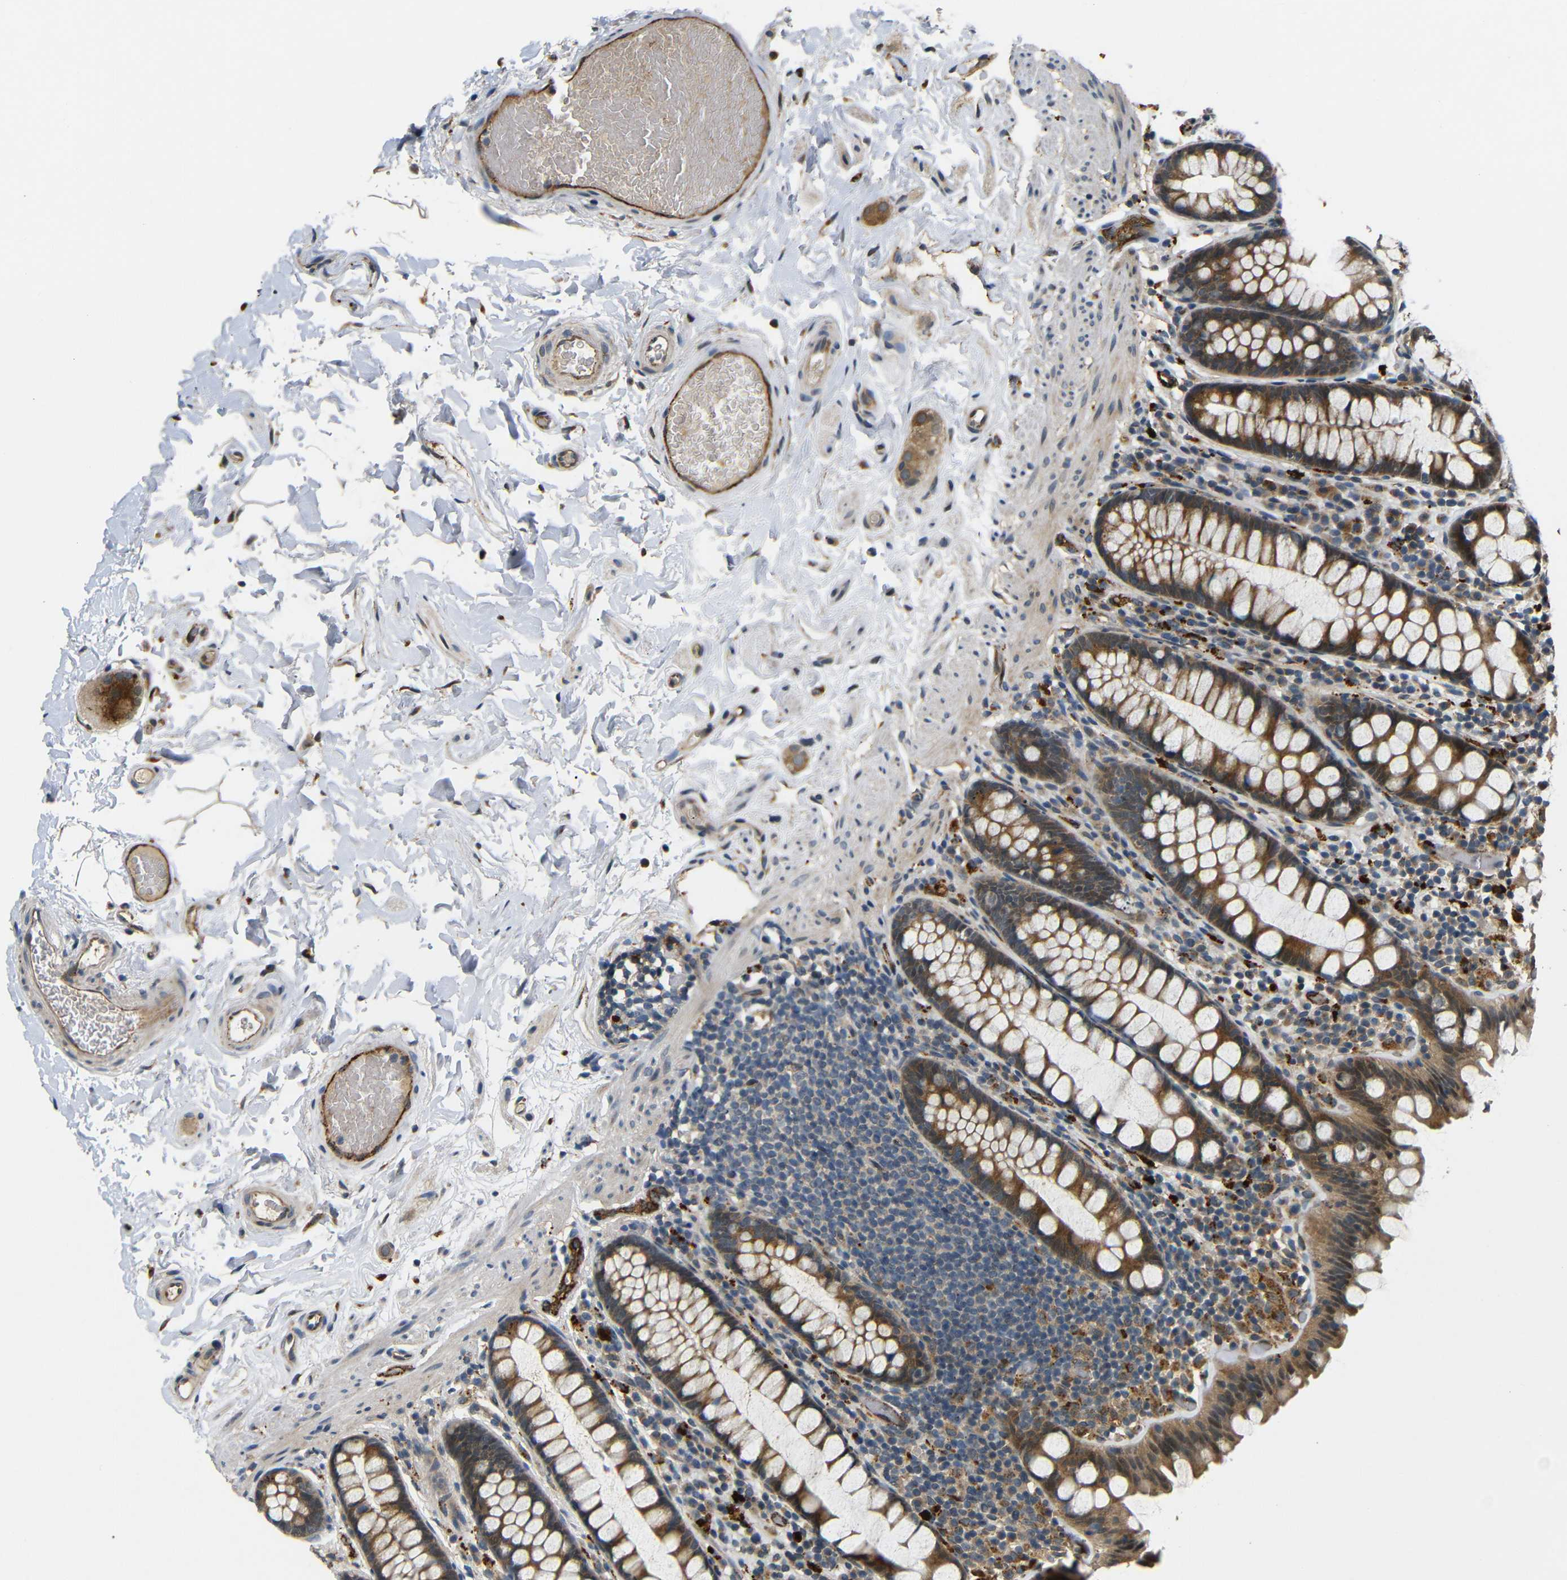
{"staining": {"intensity": "moderate", "quantity": ">75%", "location": "cytoplasmic/membranous"}, "tissue": "colon", "cell_type": "Endothelial cells", "image_type": "normal", "snomed": [{"axis": "morphology", "description": "Normal tissue, NOS"}, {"axis": "topography", "description": "Colon"}], "caption": "High-magnification brightfield microscopy of normal colon stained with DAB (brown) and counterstained with hematoxylin (blue). endothelial cells exhibit moderate cytoplasmic/membranous staining is appreciated in approximately>75% of cells.", "gene": "ATP7A", "patient": {"sex": "female", "age": 80}}